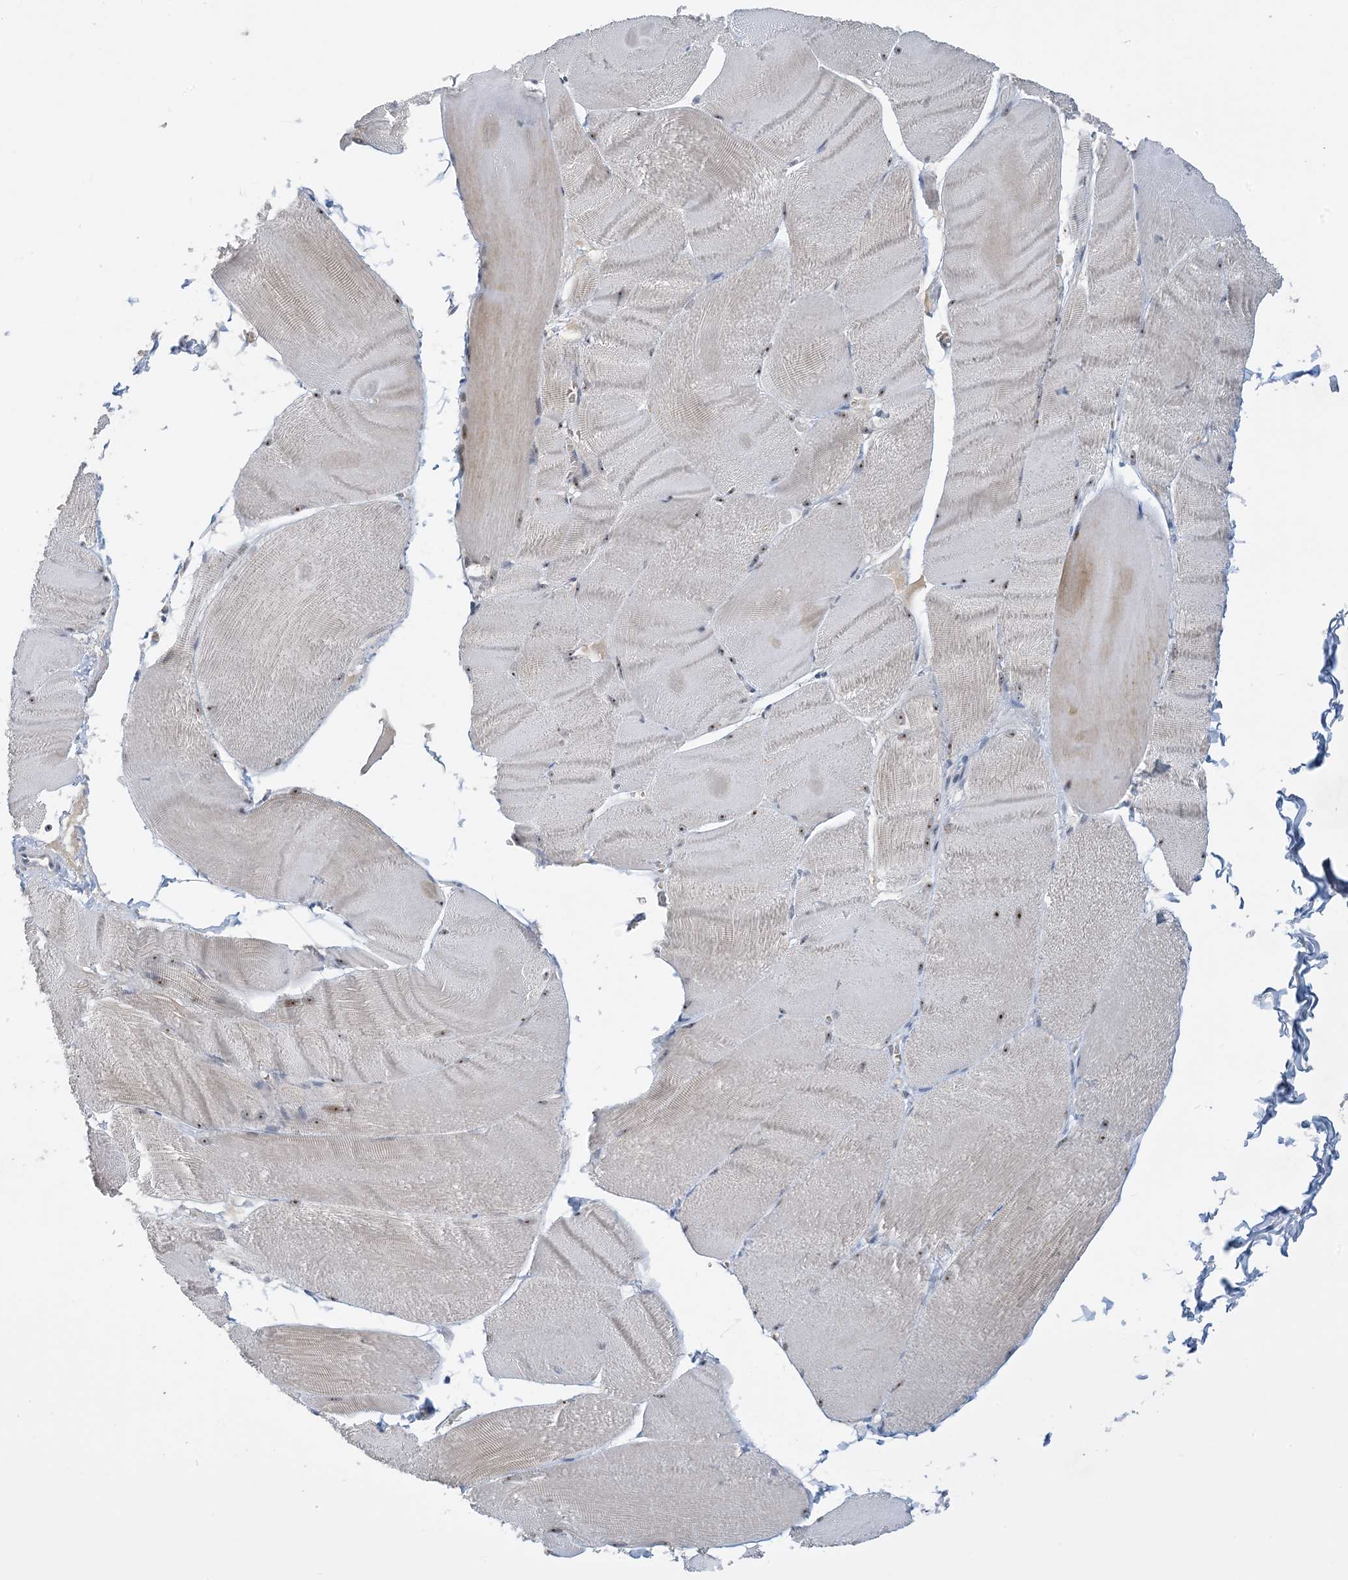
{"staining": {"intensity": "moderate", "quantity": "25%-75%", "location": "nuclear"}, "tissue": "skeletal muscle", "cell_type": "Myocytes", "image_type": "normal", "snomed": [{"axis": "morphology", "description": "Normal tissue, NOS"}, {"axis": "morphology", "description": "Basal cell carcinoma"}, {"axis": "topography", "description": "Skeletal muscle"}], "caption": "Moderate nuclear expression for a protein is seen in approximately 25%-75% of myocytes of normal skeletal muscle using immunohistochemistry (IHC).", "gene": "UBE2E1", "patient": {"sex": "female", "age": 64}}